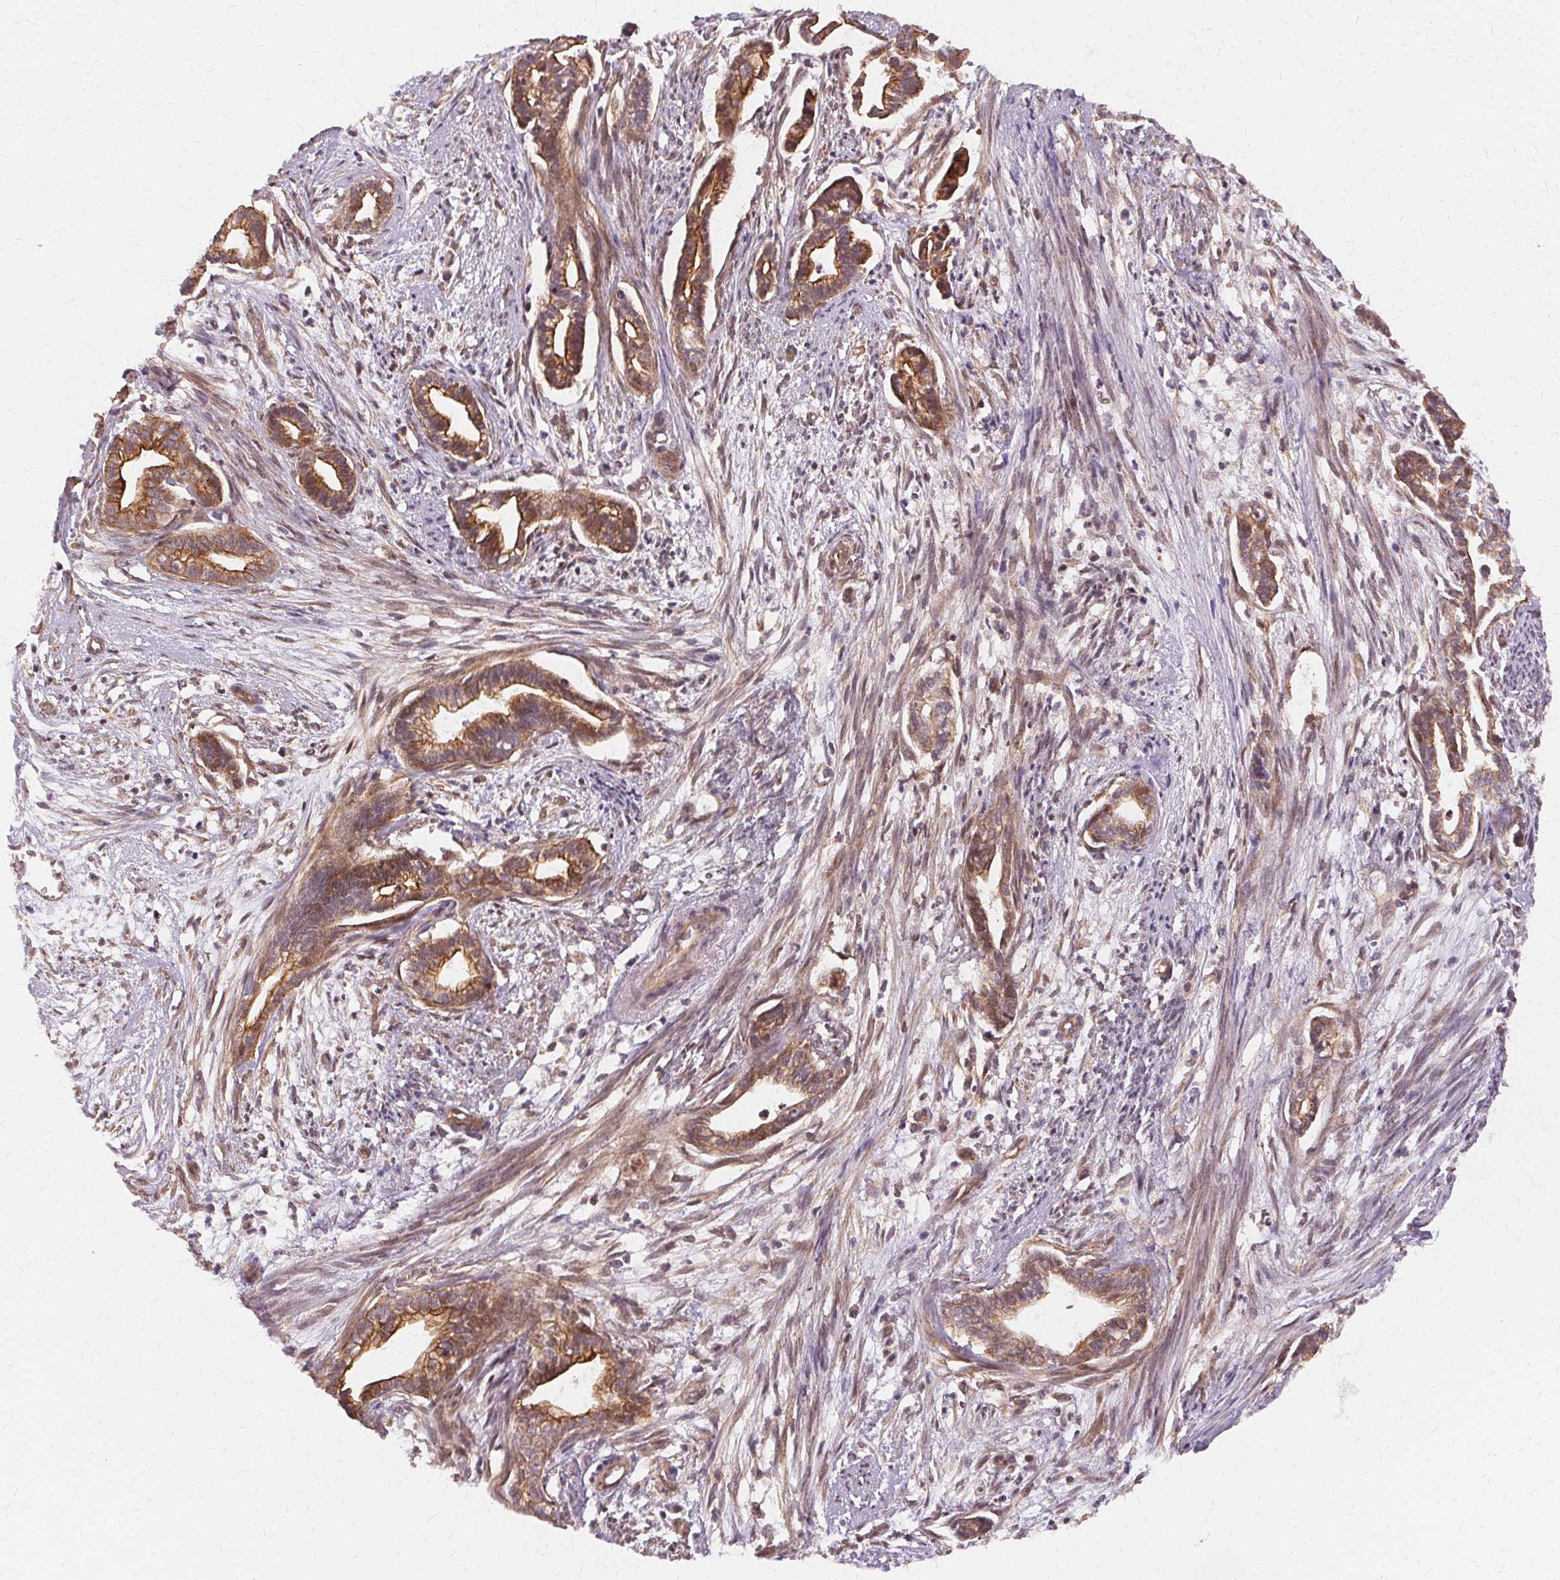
{"staining": {"intensity": "strong", "quantity": ">75%", "location": "cytoplasmic/membranous"}, "tissue": "cervical cancer", "cell_type": "Tumor cells", "image_type": "cancer", "snomed": [{"axis": "morphology", "description": "Adenocarcinoma, NOS"}, {"axis": "topography", "description": "Cervix"}], "caption": "Protein staining of cervical adenocarcinoma tissue shows strong cytoplasmic/membranous positivity in about >75% of tumor cells.", "gene": "USP8", "patient": {"sex": "female", "age": 62}}